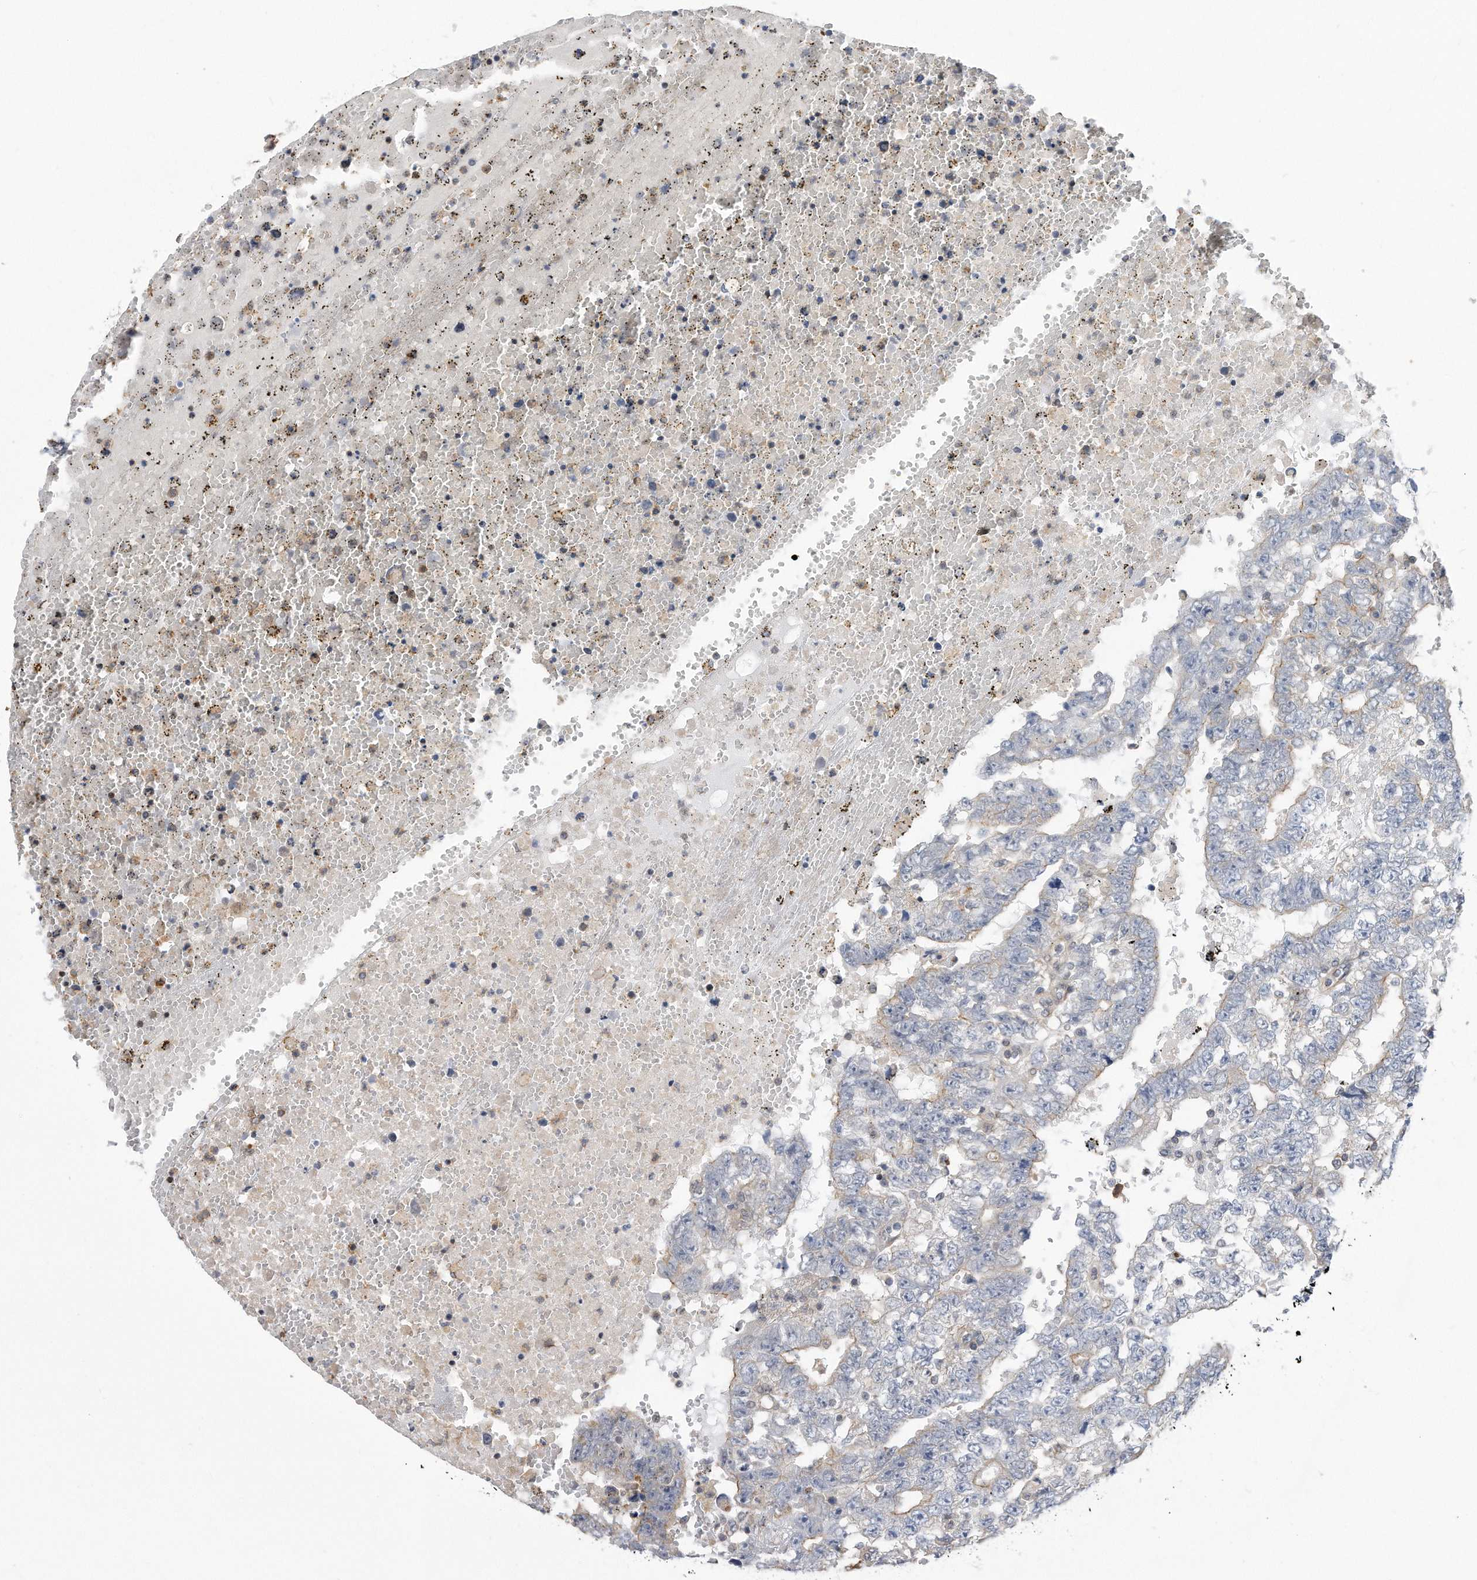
{"staining": {"intensity": "negative", "quantity": "none", "location": "none"}, "tissue": "testis cancer", "cell_type": "Tumor cells", "image_type": "cancer", "snomed": [{"axis": "morphology", "description": "Carcinoma, Embryonal, NOS"}, {"axis": "topography", "description": "Testis"}], "caption": "This histopathology image is of embryonal carcinoma (testis) stained with immunohistochemistry to label a protein in brown with the nuclei are counter-stained blue. There is no staining in tumor cells. (Stains: DAB IHC with hematoxylin counter stain, Microscopy: brightfield microscopy at high magnification).", "gene": "TCP1", "patient": {"sex": "male", "age": 25}}